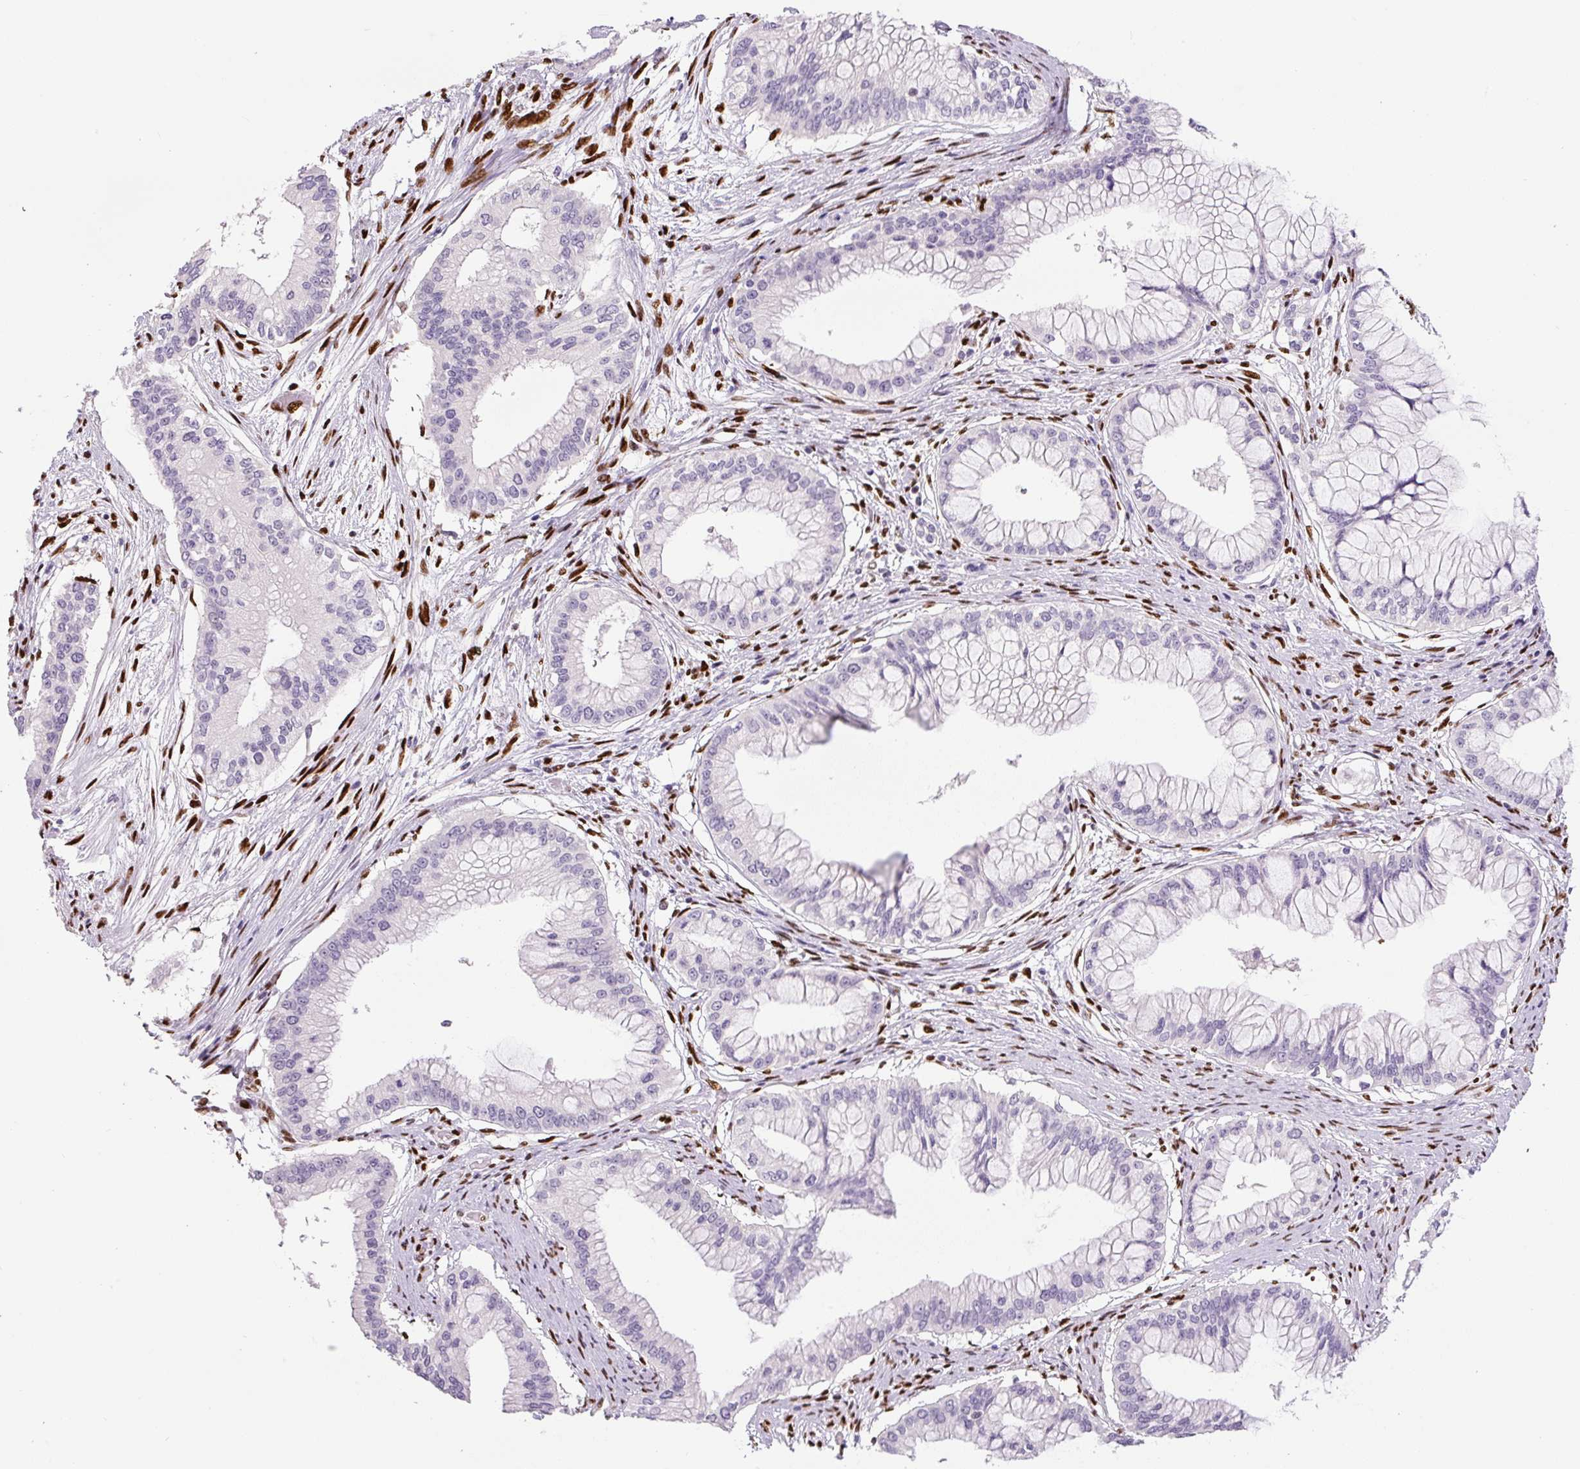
{"staining": {"intensity": "negative", "quantity": "none", "location": "none"}, "tissue": "pancreatic cancer", "cell_type": "Tumor cells", "image_type": "cancer", "snomed": [{"axis": "morphology", "description": "Adenocarcinoma, NOS"}, {"axis": "topography", "description": "Pancreas"}], "caption": "Micrograph shows no significant protein expression in tumor cells of adenocarcinoma (pancreatic). (DAB (3,3'-diaminobenzidine) immunohistochemistry (IHC) visualized using brightfield microscopy, high magnification).", "gene": "ZEB1", "patient": {"sex": "male", "age": 46}}